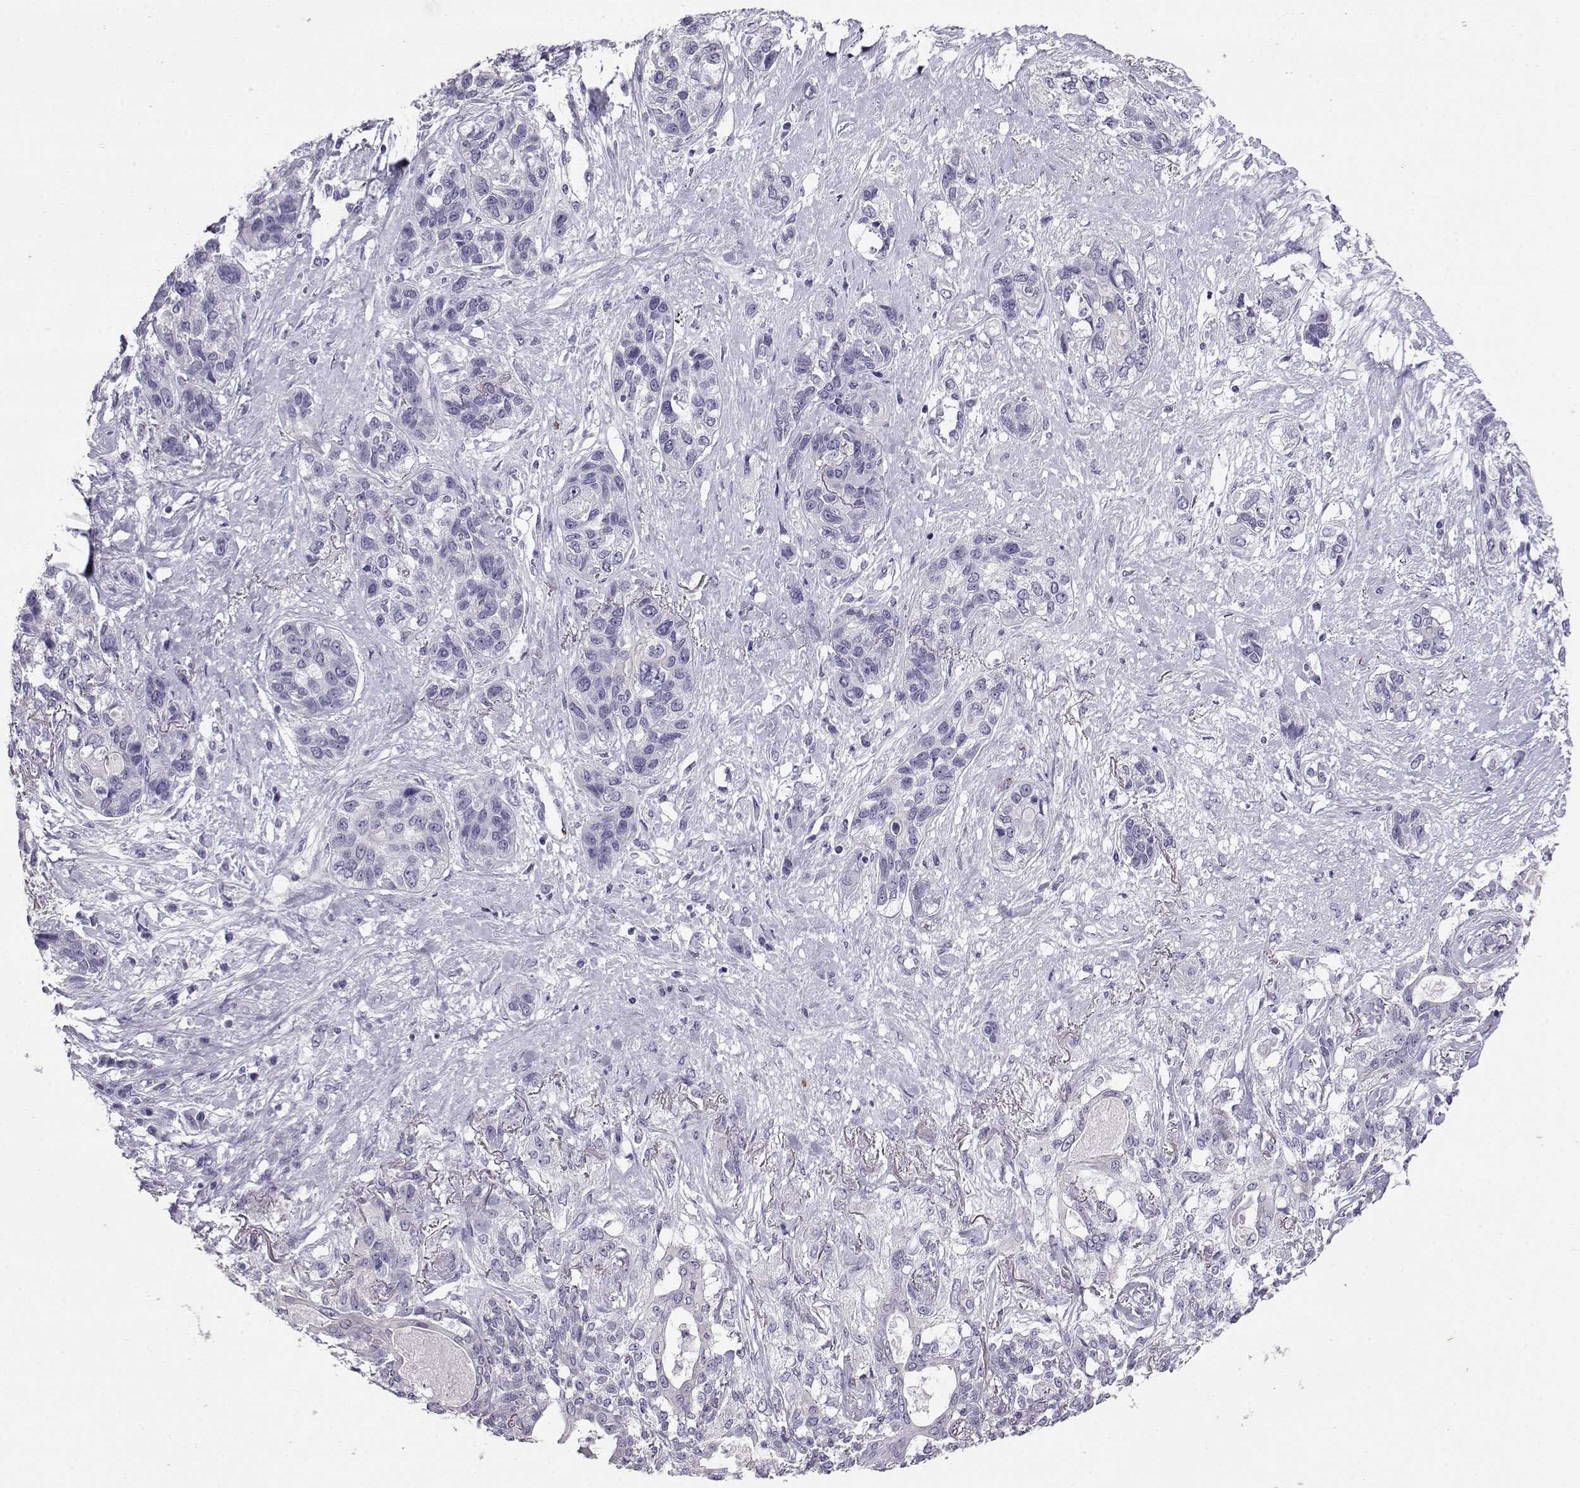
{"staining": {"intensity": "negative", "quantity": "none", "location": "none"}, "tissue": "lung cancer", "cell_type": "Tumor cells", "image_type": "cancer", "snomed": [{"axis": "morphology", "description": "Squamous cell carcinoma, NOS"}, {"axis": "topography", "description": "Lung"}], "caption": "Protein analysis of lung cancer displays no significant expression in tumor cells.", "gene": "RD3", "patient": {"sex": "female", "age": 70}}